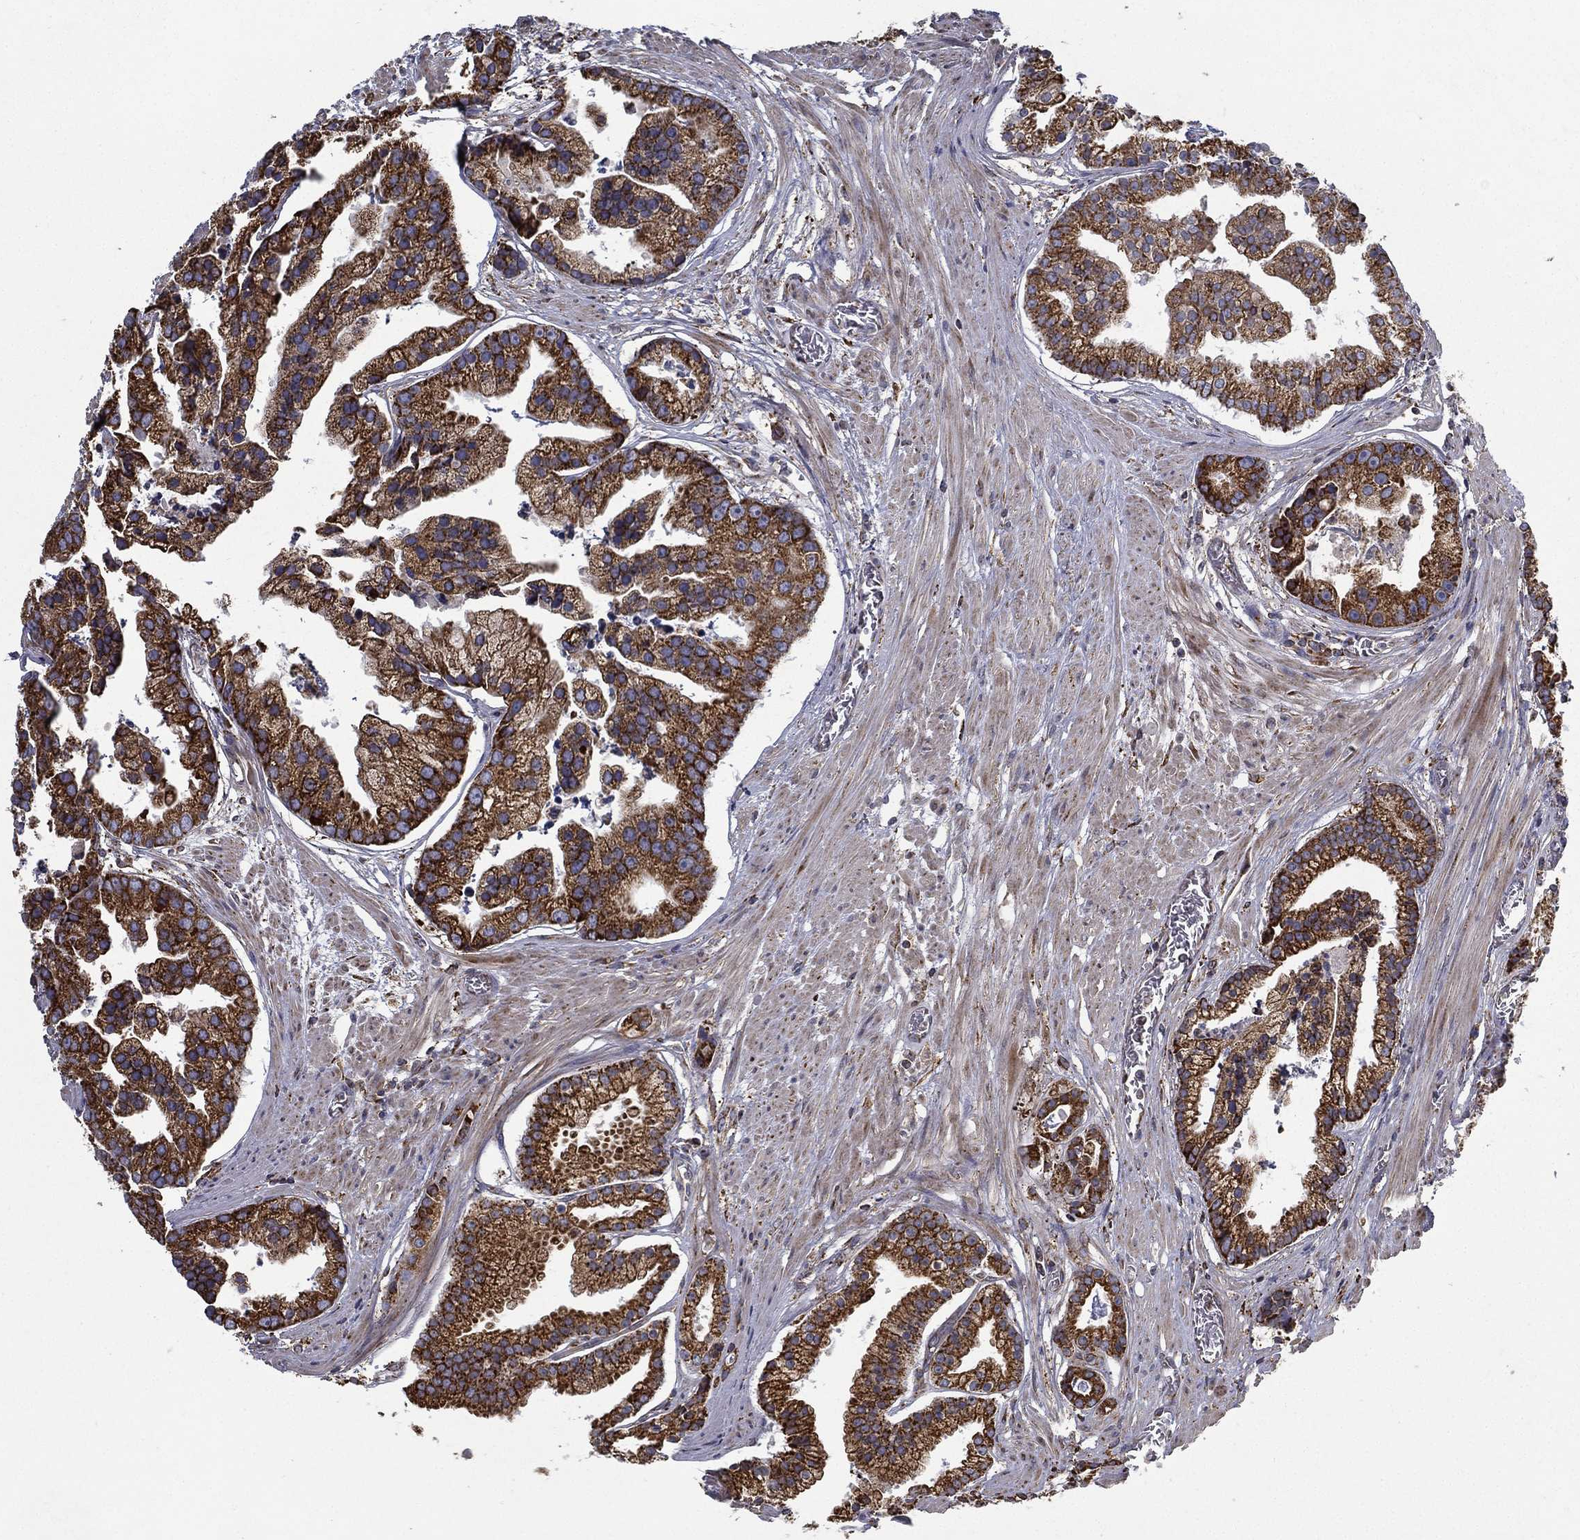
{"staining": {"intensity": "strong", "quantity": ">75%", "location": "cytoplasmic/membranous"}, "tissue": "prostate cancer", "cell_type": "Tumor cells", "image_type": "cancer", "snomed": [{"axis": "morphology", "description": "Adenocarcinoma, NOS"}, {"axis": "topography", "description": "Prostate and seminal vesicle, NOS"}, {"axis": "topography", "description": "Prostate"}], "caption": "Immunohistochemical staining of human prostate cancer demonstrates high levels of strong cytoplasmic/membranous protein expression in about >75% of tumor cells.", "gene": "MT-CYB", "patient": {"sex": "male", "age": 44}}